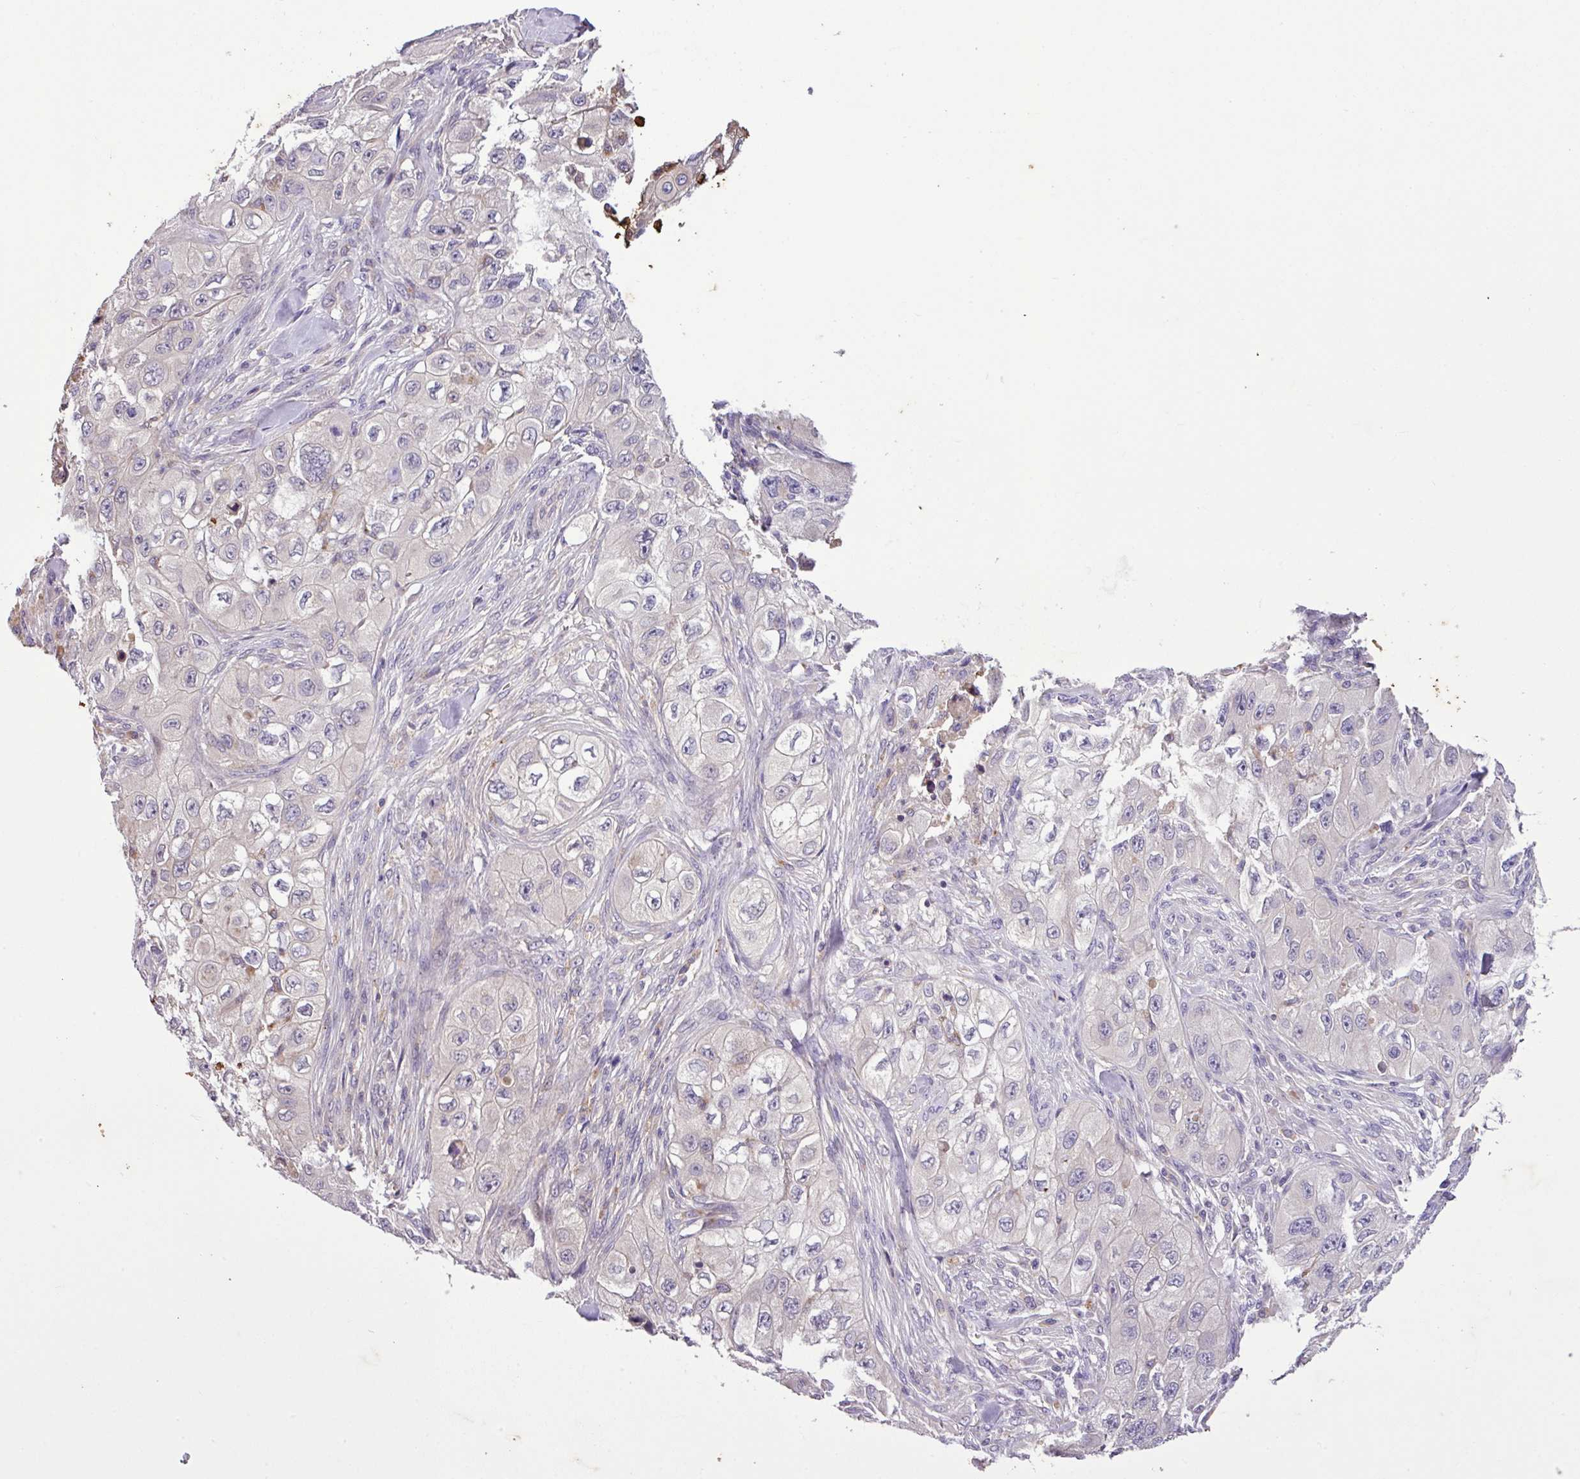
{"staining": {"intensity": "negative", "quantity": "none", "location": "none"}, "tissue": "skin cancer", "cell_type": "Tumor cells", "image_type": "cancer", "snomed": [{"axis": "morphology", "description": "Squamous cell carcinoma, NOS"}, {"axis": "topography", "description": "Skin"}, {"axis": "topography", "description": "Subcutis"}], "caption": "The image demonstrates no staining of tumor cells in squamous cell carcinoma (skin).", "gene": "ZNF266", "patient": {"sex": "male", "age": 73}}